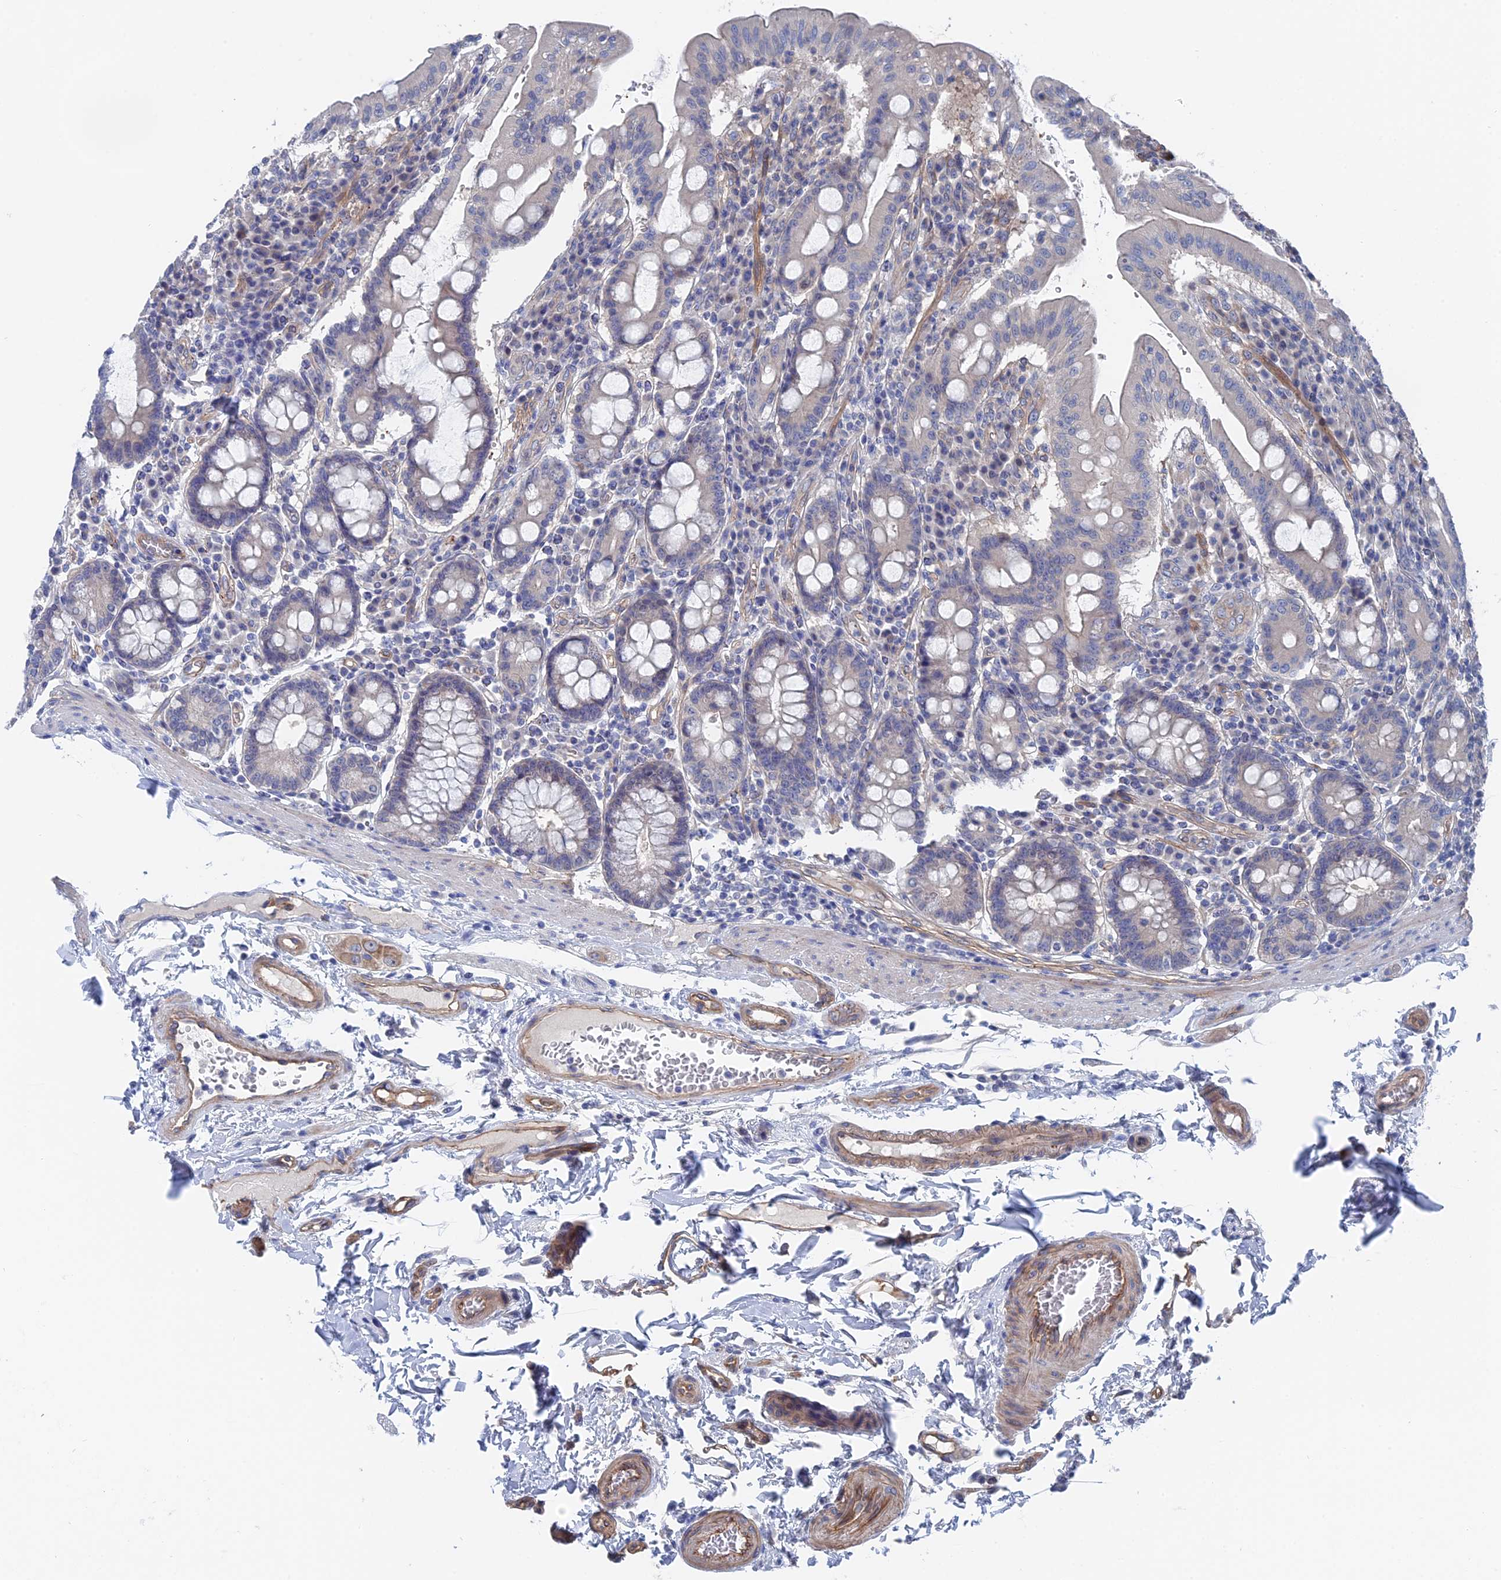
{"staining": {"intensity": "weak", "quantity": "<25%", "location": "cytoplasmic/membranous"}, "tissue": "duodenum", "cell_type": "Glandular cells", "image_type": "normal", "snomed": [{"axis": "morphology", "description": "Normal tissue, NOS"}, {"axis": "morphology", "description": "Adenocarcinoma, NOS"}, {"axis": "topography", "description": "Pancreas"}, {"axis": "topography", "description": "Duodenum"}], "caption": "DAB (3,3'-diaminobenzidine) immunohistochemical staining of normal duodenum demonstrates no significant expression in glandular cells.", "gene": "MTHFSD", "patient": {"sex": "male", "age": 50}}